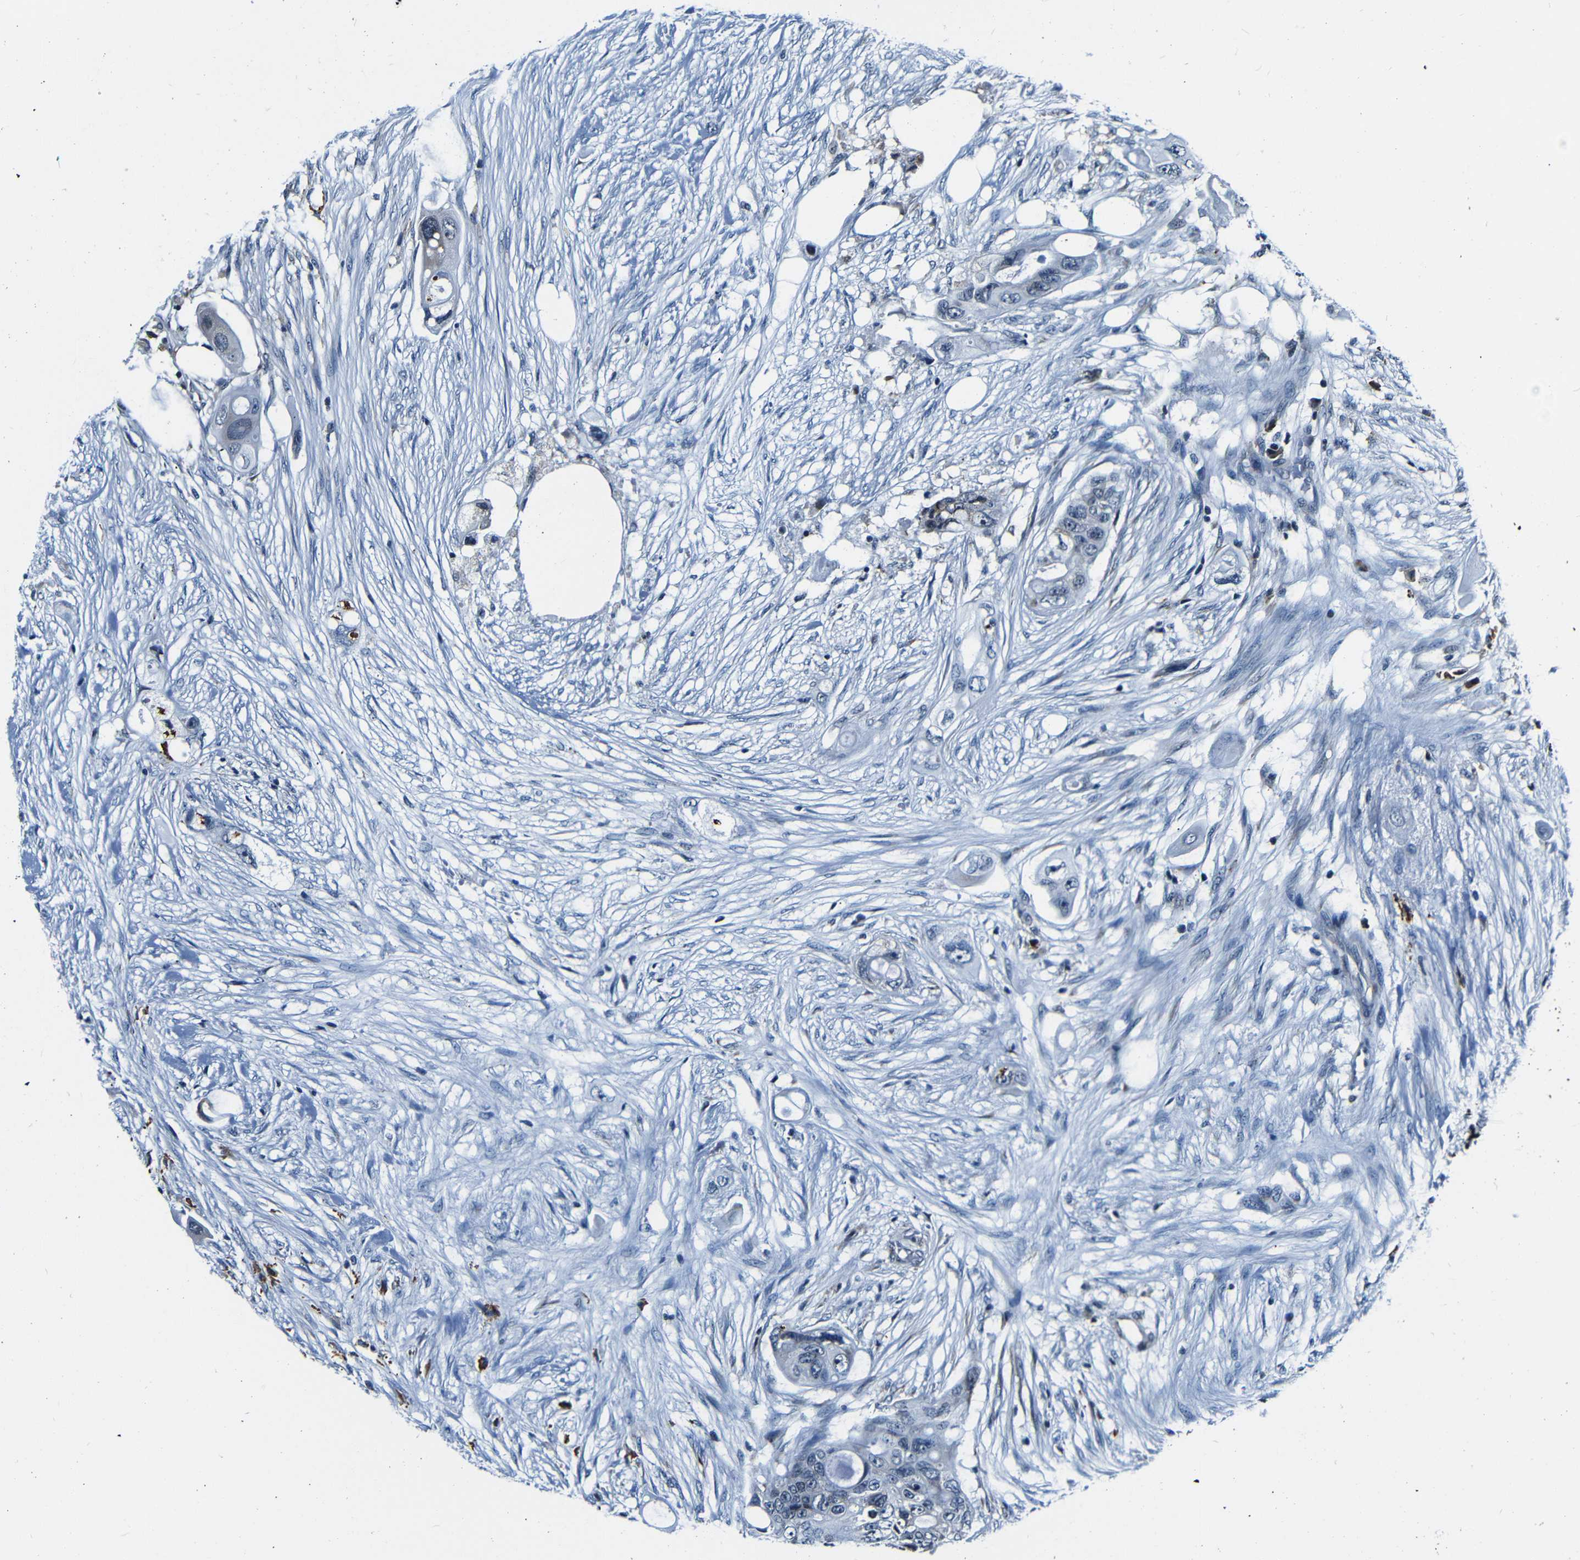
{"staining": {"intensity": "negative", "quantity": "none", "location": "none"}, "tissue": "colorectal cancer", "cell_type": "Tumor cells", "image_type": "cancer", "snomed": [{"axis": "morphology", "description": "Adenocarcinoma, NOS"}, {"axis": "topography", "description": "Colon"}], "caption": "Immunohistochemistry (IHC) micrograph of human adenocarcinoma (colorectal) stained for a protein (brown), which reveals no positivity in tumor cells.", "gene": "NCBP3", "patient": {"sex": "female", "age": 57}}